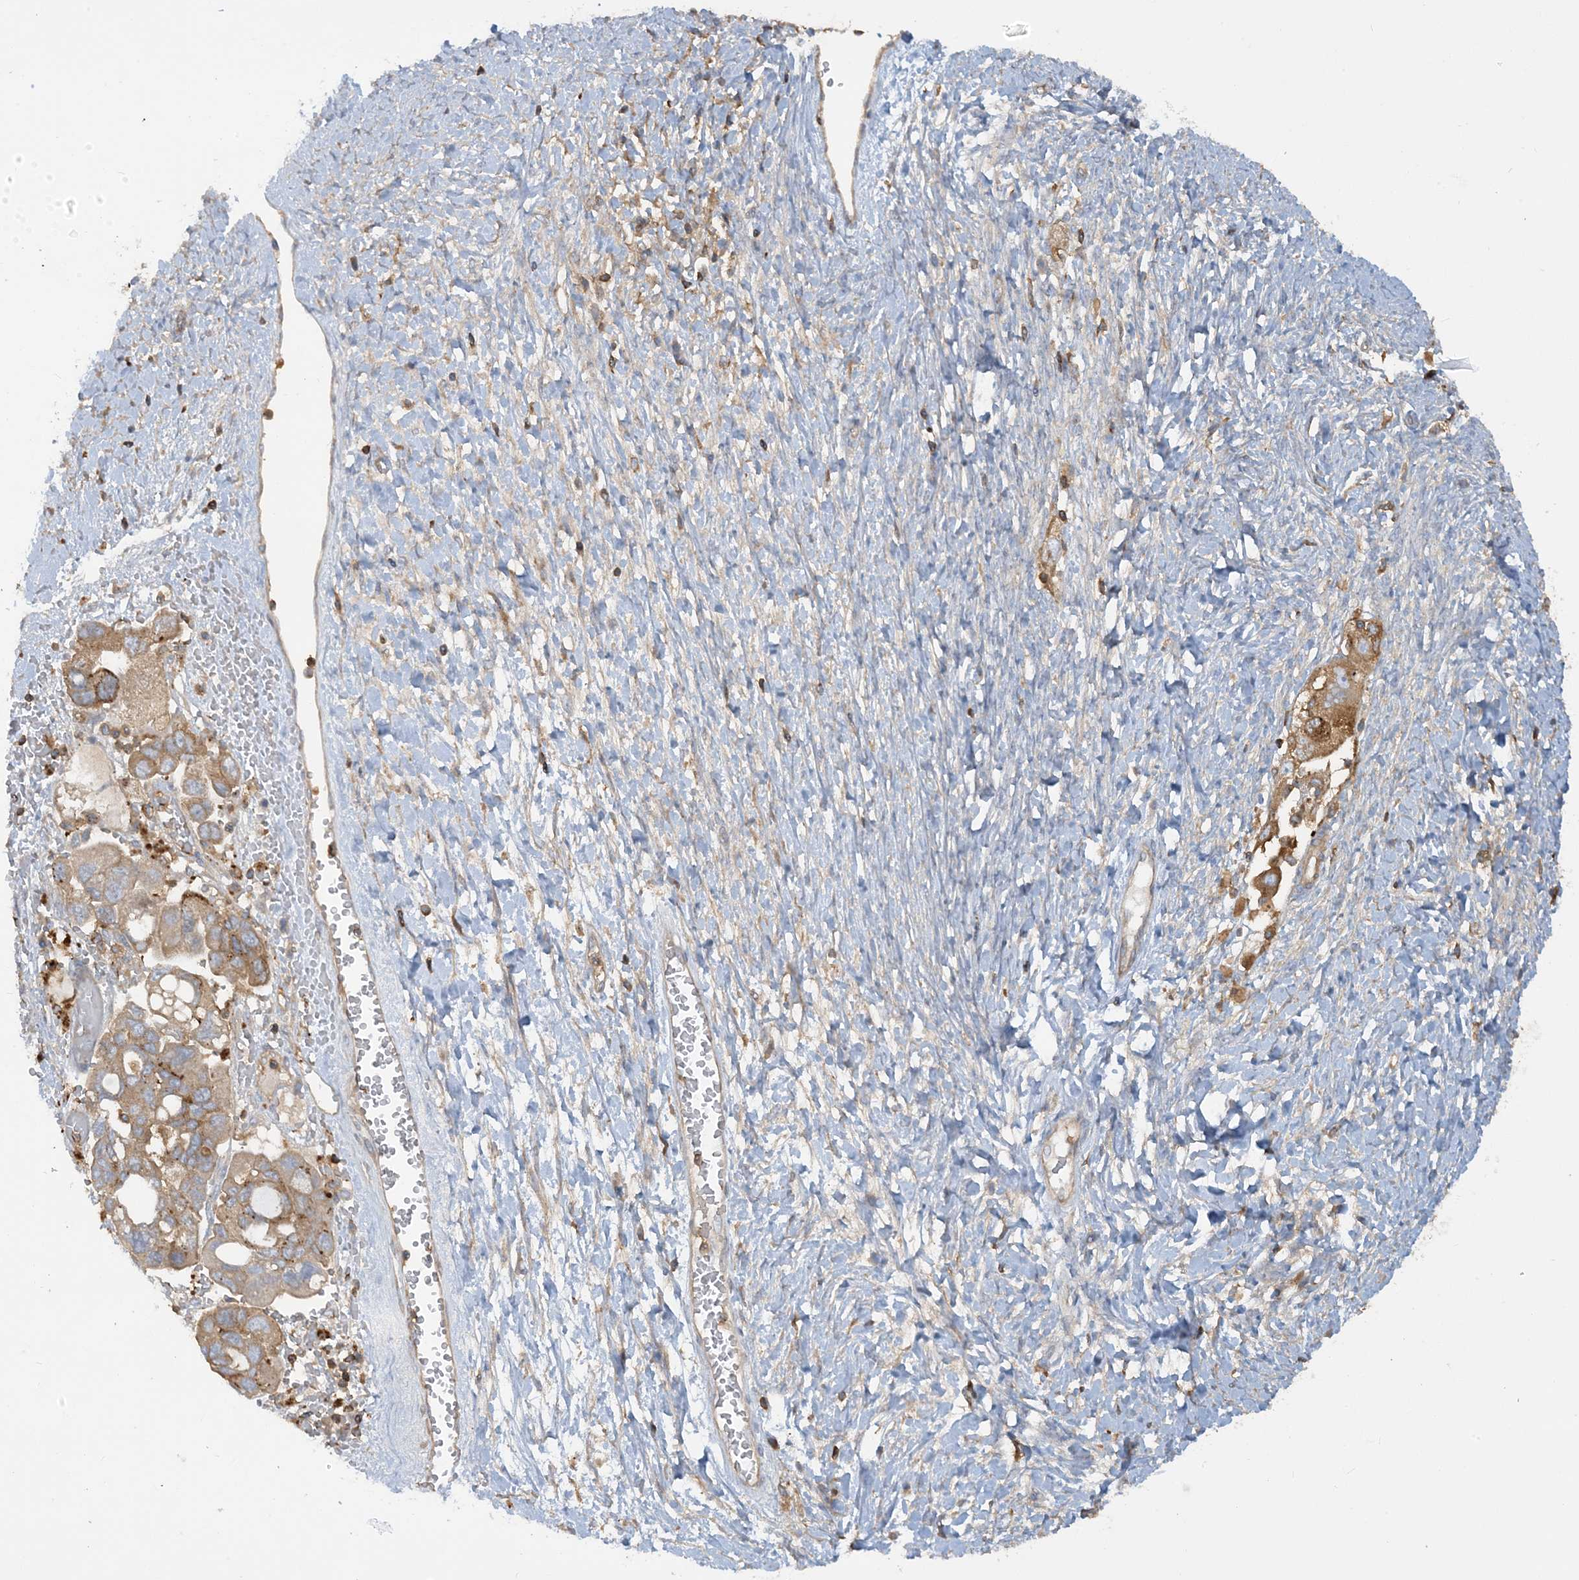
{"staining": {"intensity": "moderate", "quantity": ">75%", "location": "cytoplasmic/membranous"}, "tissue": "ovarian cancer", "cell_type": "Tumor cells", "image_type": "cancer", "snomed": [{"axis": "morphology", "description": "Carcinoma, NOS"}, {"axis": "morphology", "description": "Cystadenocarcinoma, serous, NOS"}, {"axis": "topography", "description": "Ovary"}], "caption": "An immunohistochemistry photomicrograph of neoplastic tissue is shown. Protein staining in brown shows moderate cytoplasmic/membranous positivity in ovarian cancer within tumor cells.", "gene": "SFMBT2", "patient": {"sex": "female", "age": 69}}